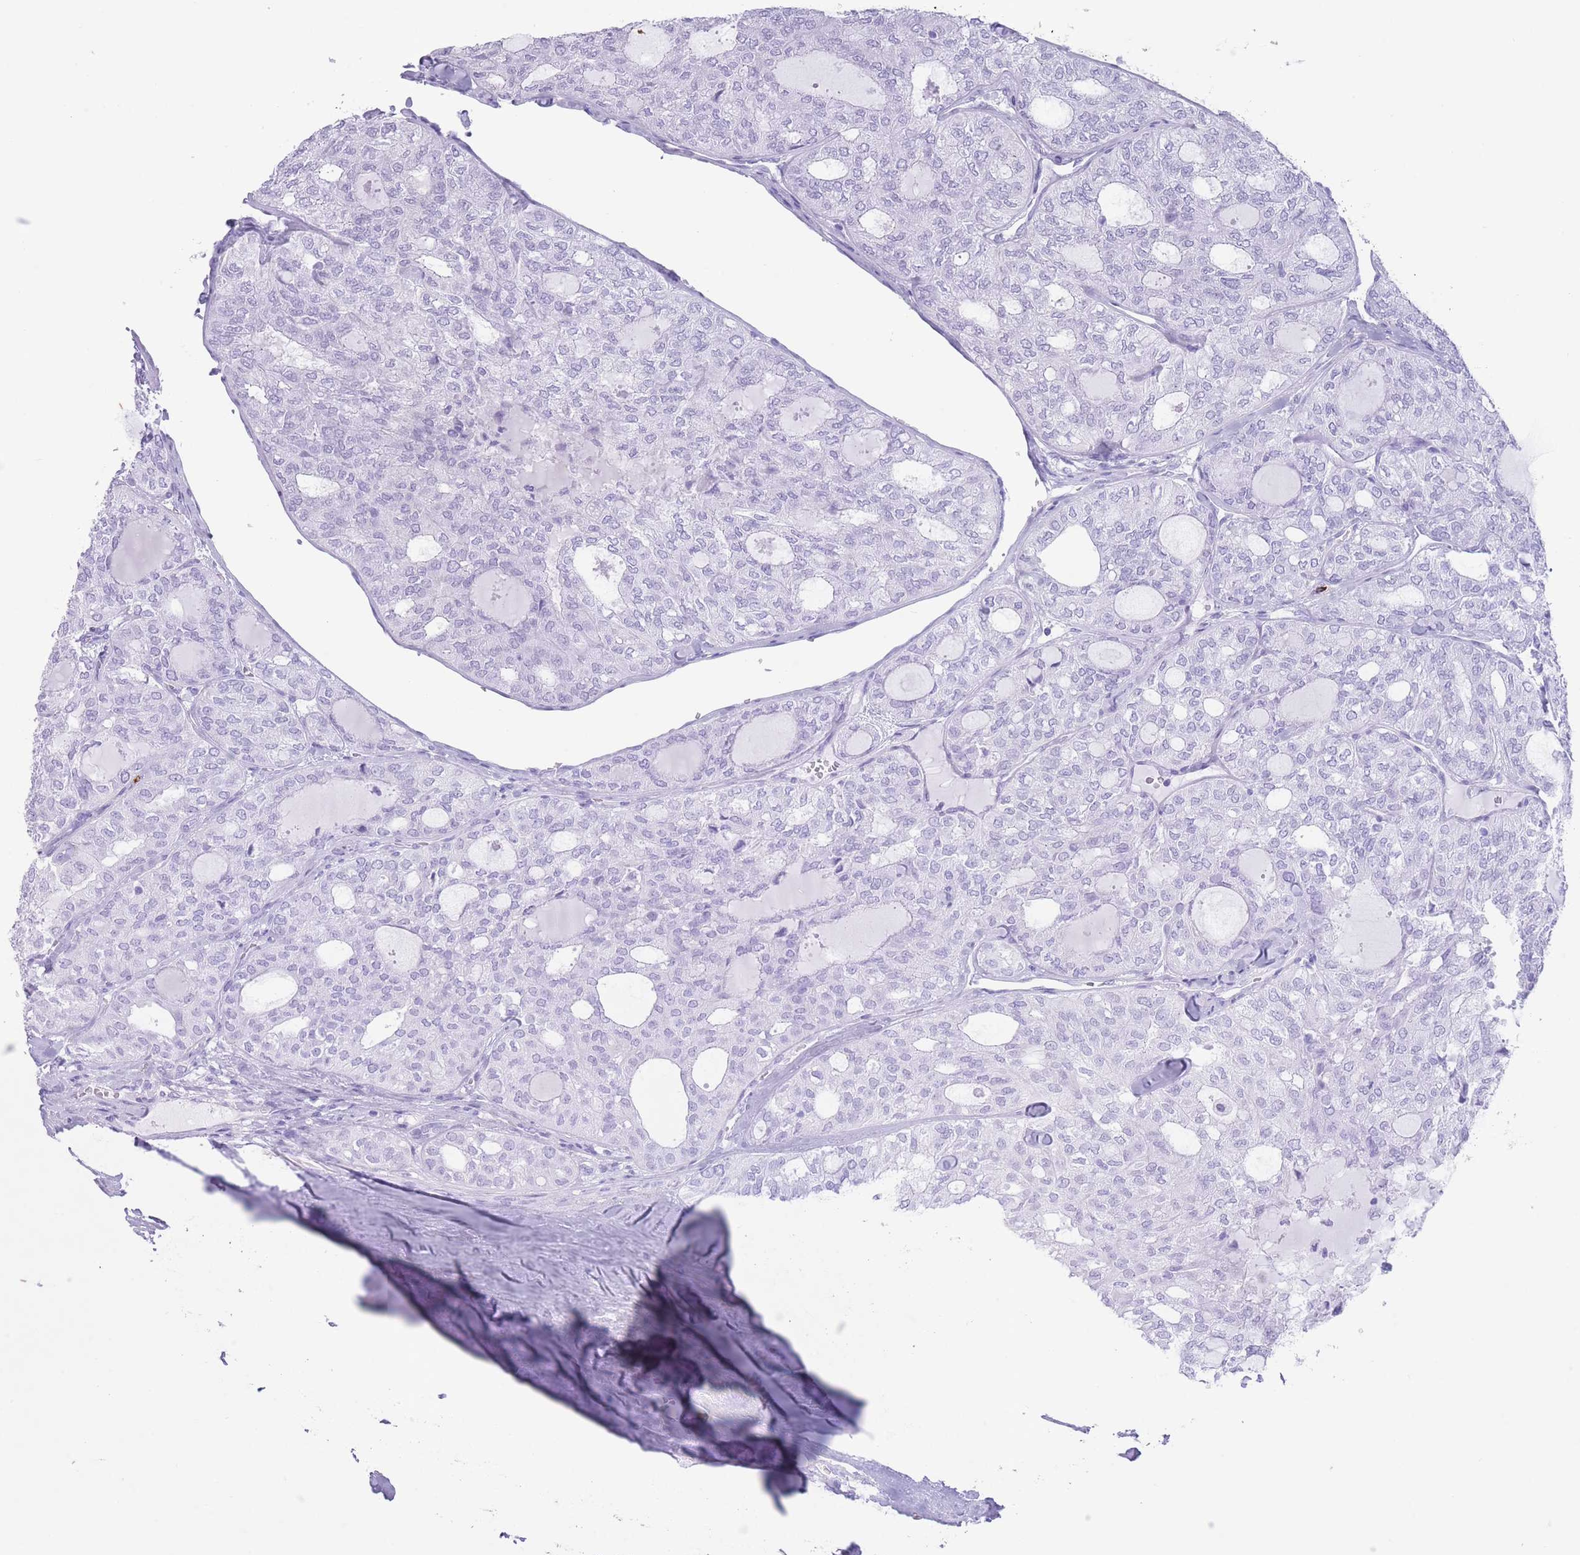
{"staining": {"intensity": "negative", "quantity": "none", "location": "none"}, "tissue": "thyroid cancer", "cell_type": "Tumor cells", "image_type": "cancer", "snomed": [{"axis": "morphology", "description": "Follicular adenoma carcinoma, NOS"}, {"axis": "topography", "description": "Thyroid gland"}], "caption": "IHC histopathology image of human follicular adenoma carcinoma (thyroid) stained for a protein (brown), which shows no positivity in tumor cells. The staining is performed using DAB brown chromogen with nuclei counter-stained in using hematoxylin.", "gene": "OR4F21", "patient": {"sex": "male", "age": 75}}